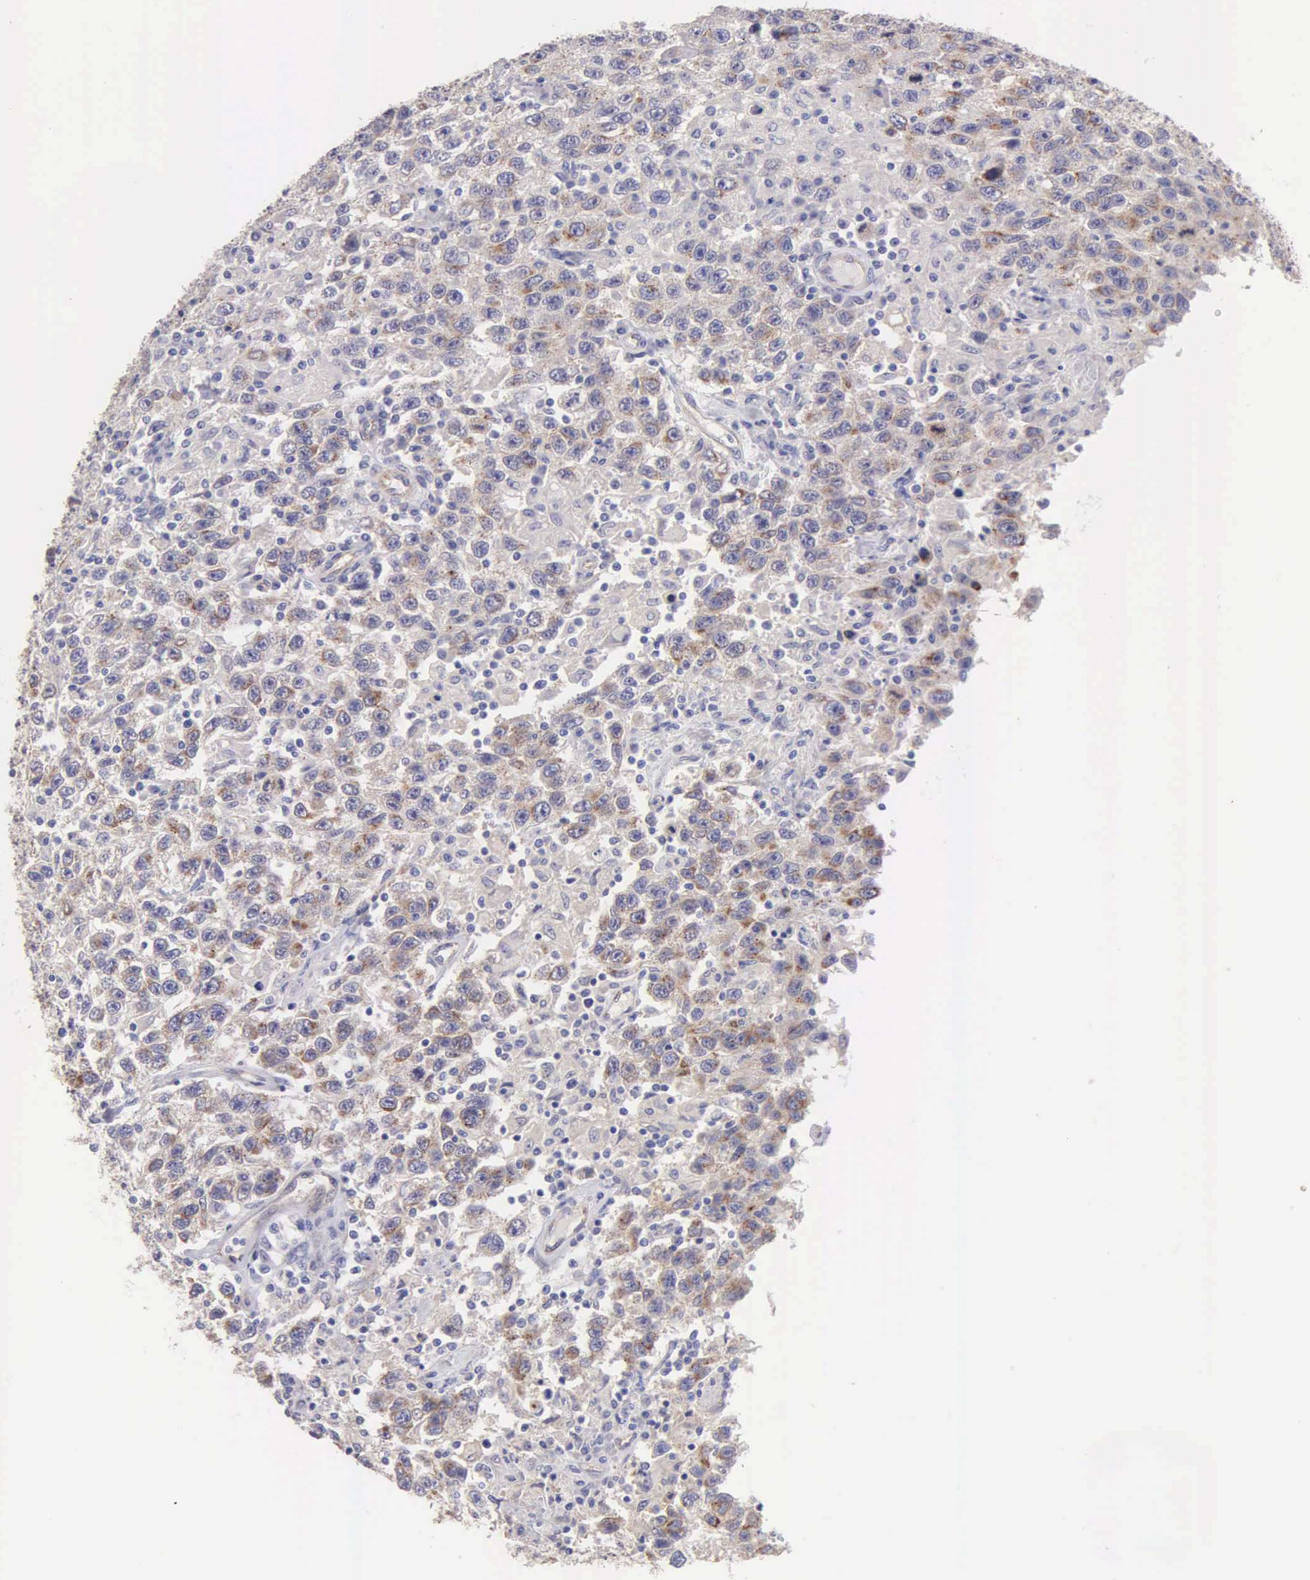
{"staining": {"intensity": "weak", "quantity": "25%-75%", "location": "cytoplasmic/membranous"}, "tissue": "testis cancer", "cell_type": "Tumor cells", "image_type": "cancer", "snomed": [{"axis": "morphology", "description": "Seminoma, NOS"}, {"axis": "topography", "description": "Testis"}], "caption": "An image showing weak cytoplasmic/membranous staining in about 25%-75% of tumor cells in testis cancer (seminoma), as visualized by brown immunohistochemical staining.", "gene": "APP", "patient": {"sex": "male", "age": 41}}